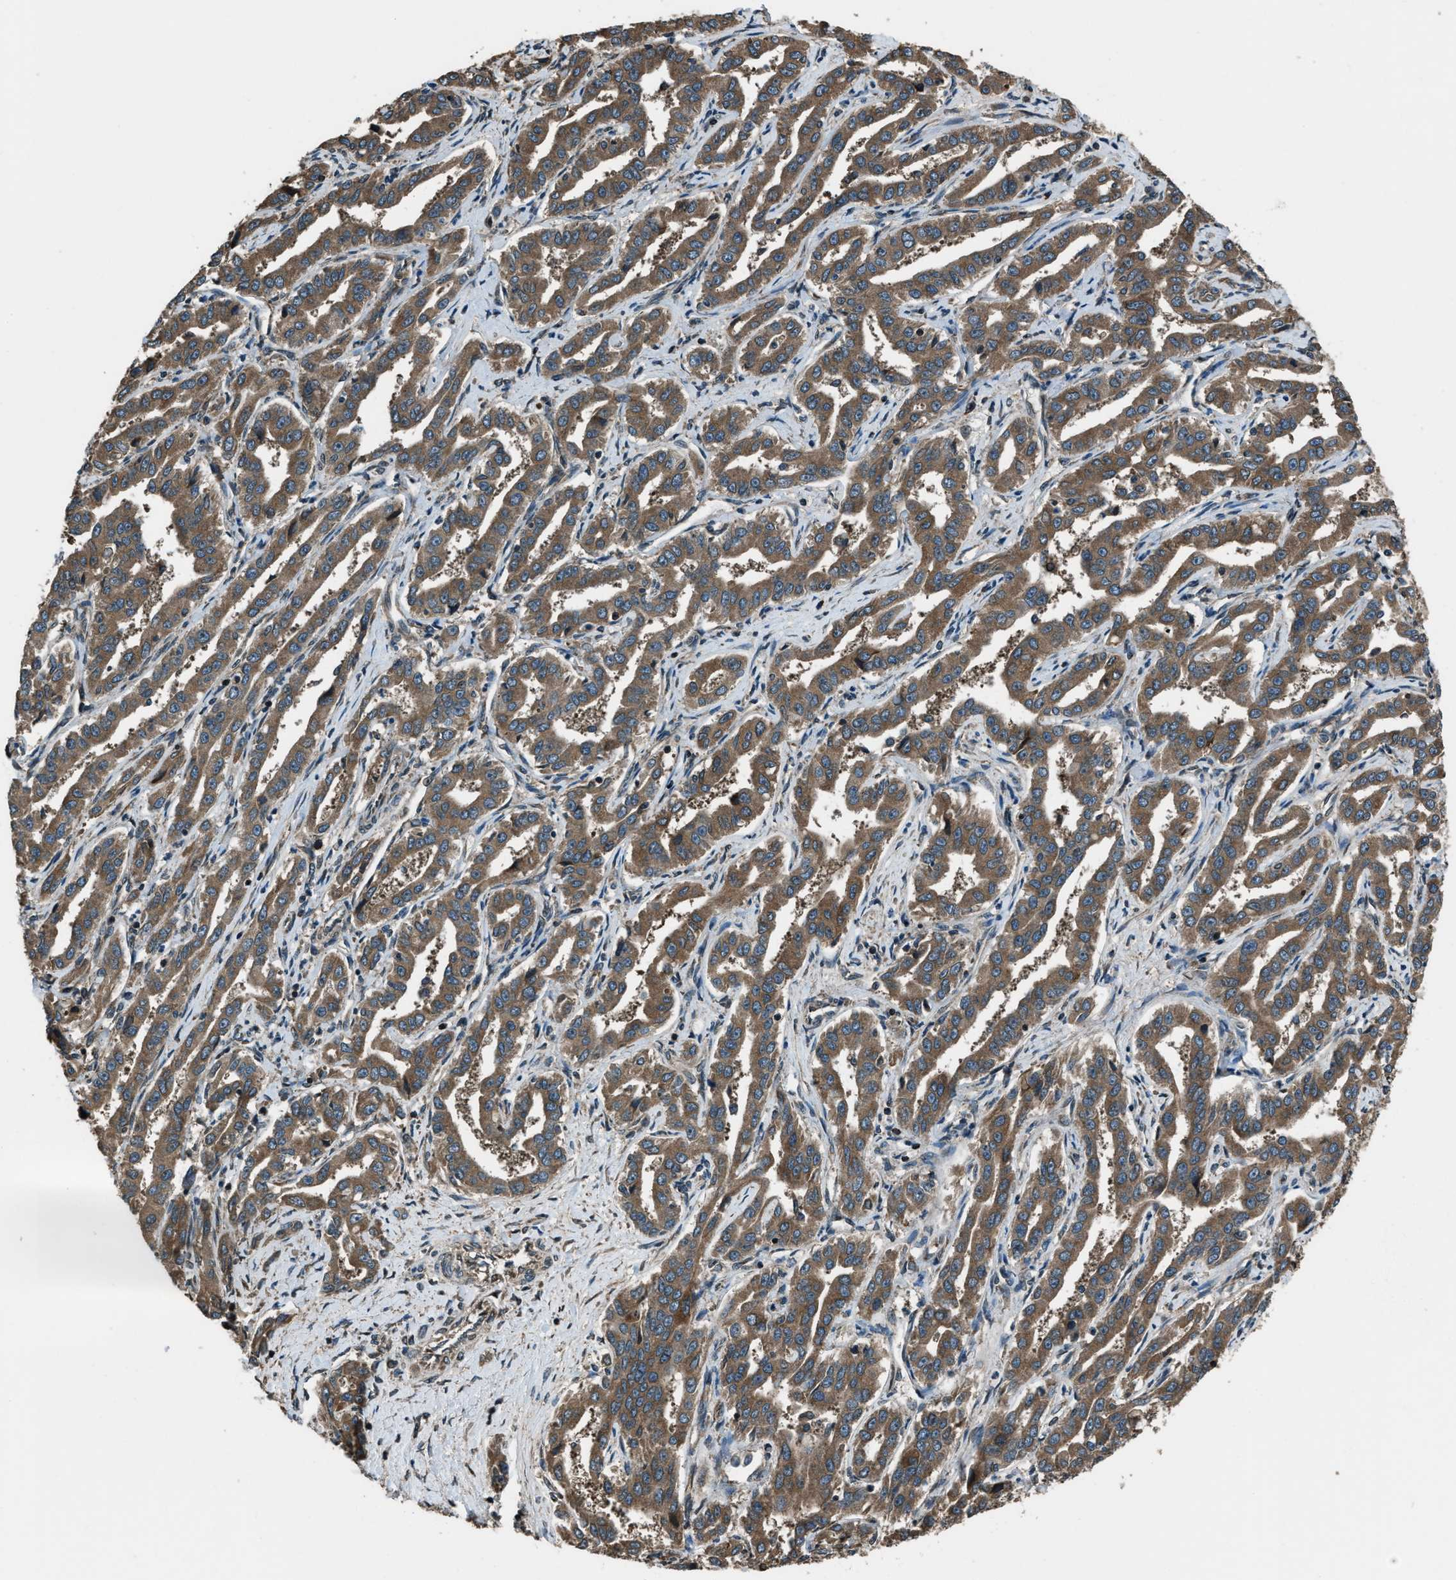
{"staining": {"intensity": "moderate", "quantity": ">75%", "location": "cytoplasmic/membranous"}, "tissue": "liver cancer", "cell_type": "Tumor cells", "image_type": "cancer", "snomed": [{"axis": "morphology", "description": "Cholangiocarcinoma"}, {"axis": "topography", "description": "Liver"}], "caption": "Liver cancer stained with a protein marker demonstrates moderate staining in tumor cells.", "gene": "TRIM4", "patient": {"sex": "male", "age": 59}}